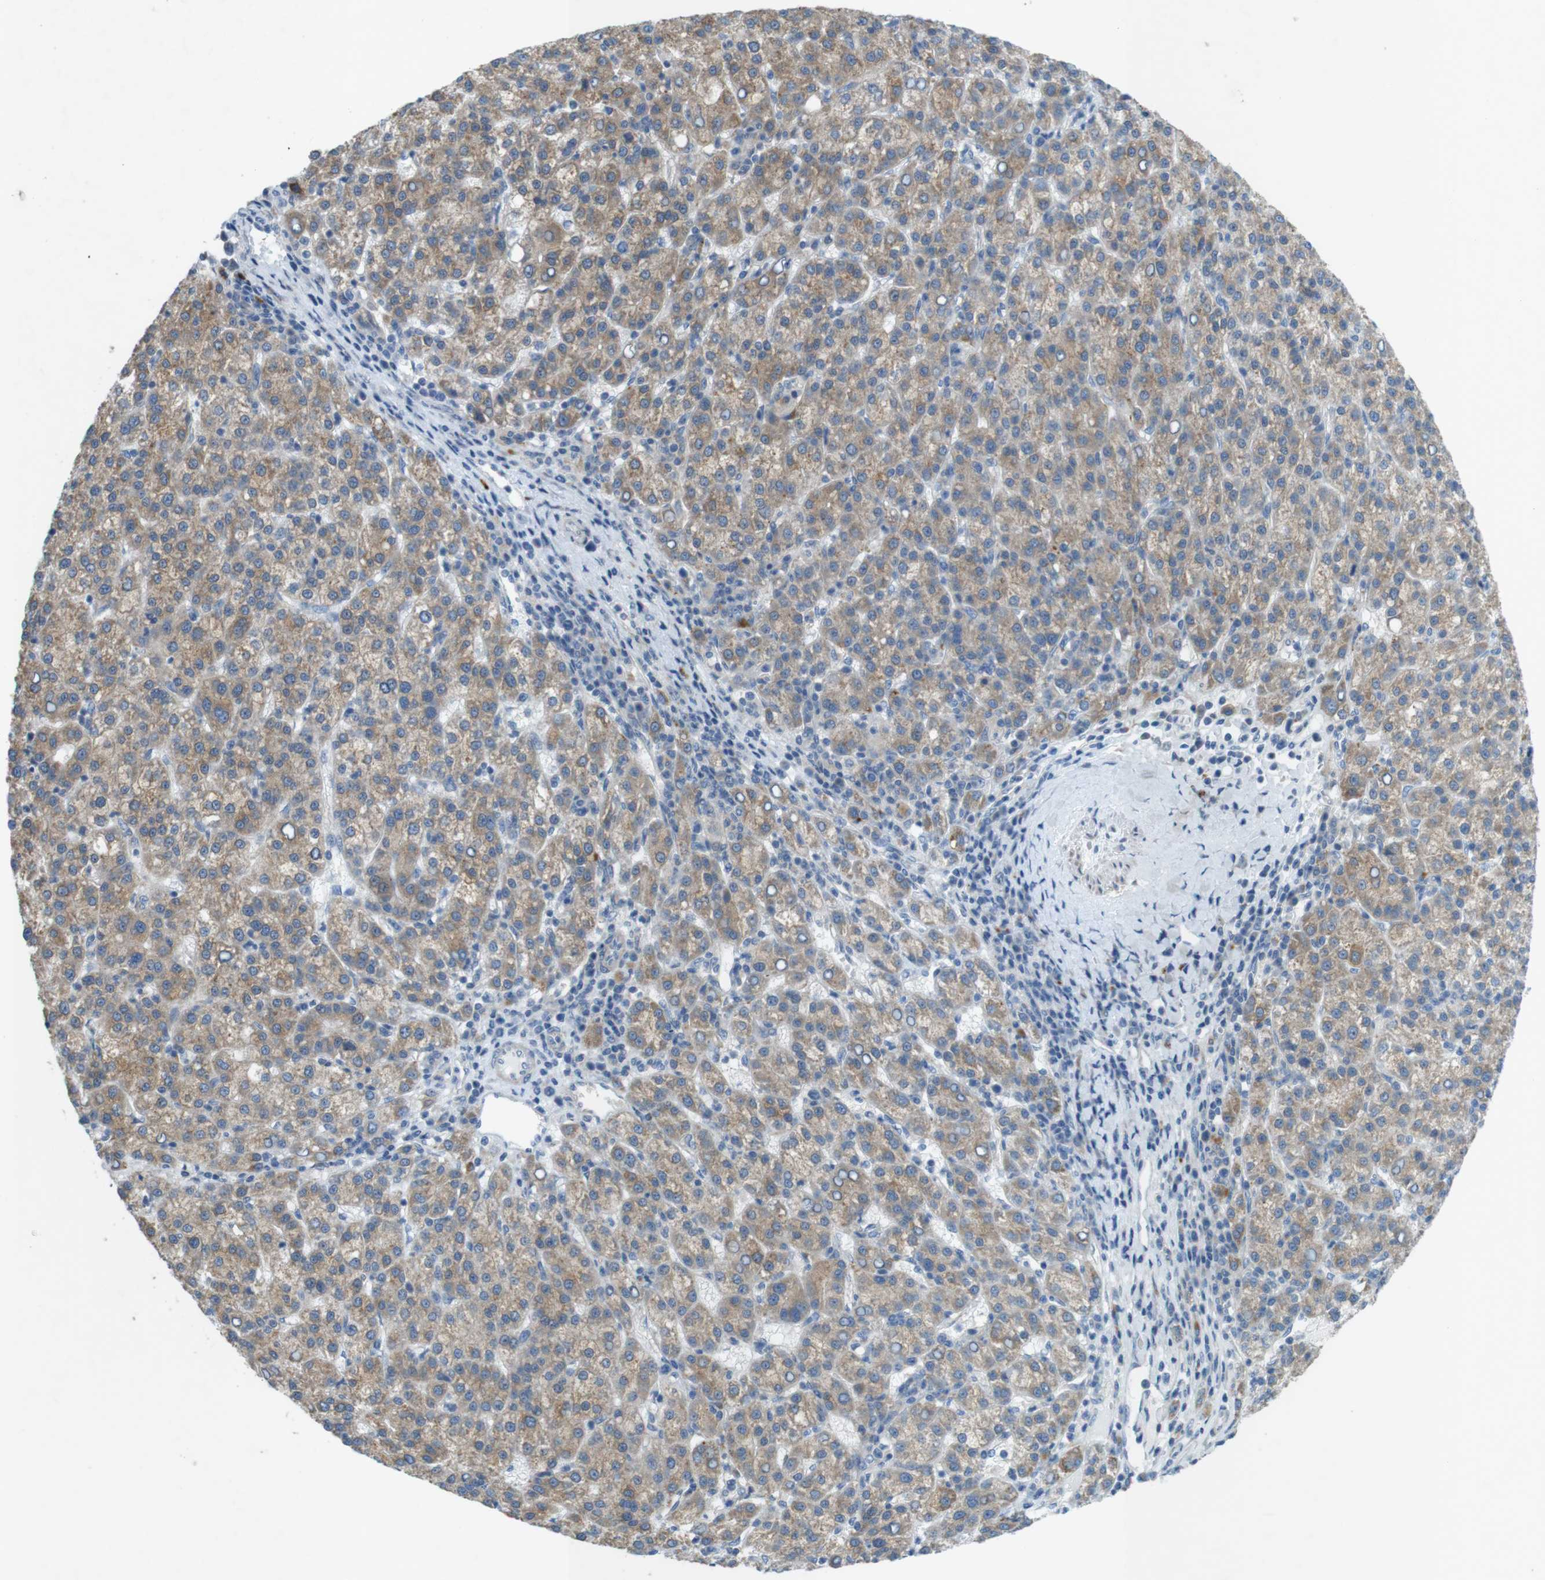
{"staining": {"intensity": "weak", "quantity": ">75%", "location": "cytoplasmic/membranous"}, "tissue": "liver cancer", "cell_type": "Tumor cells", "image_type": "cancer", "snomed": [{"axis": "morphology", "description": "Carcinoma, Hepatocellular, NOS"}, {"axis": "topography", "description": "Liver"}], "caption": "The photomicrograph displays a brown stain indicating the presence of a protein in the cytoplasmic/membranous of tumor cells in liver cancer. (DAB IHC, brown staining for protein, blue staining for nuclei).", "gene": "TYW1", "patient": {"sex": "female", "age": 58}}